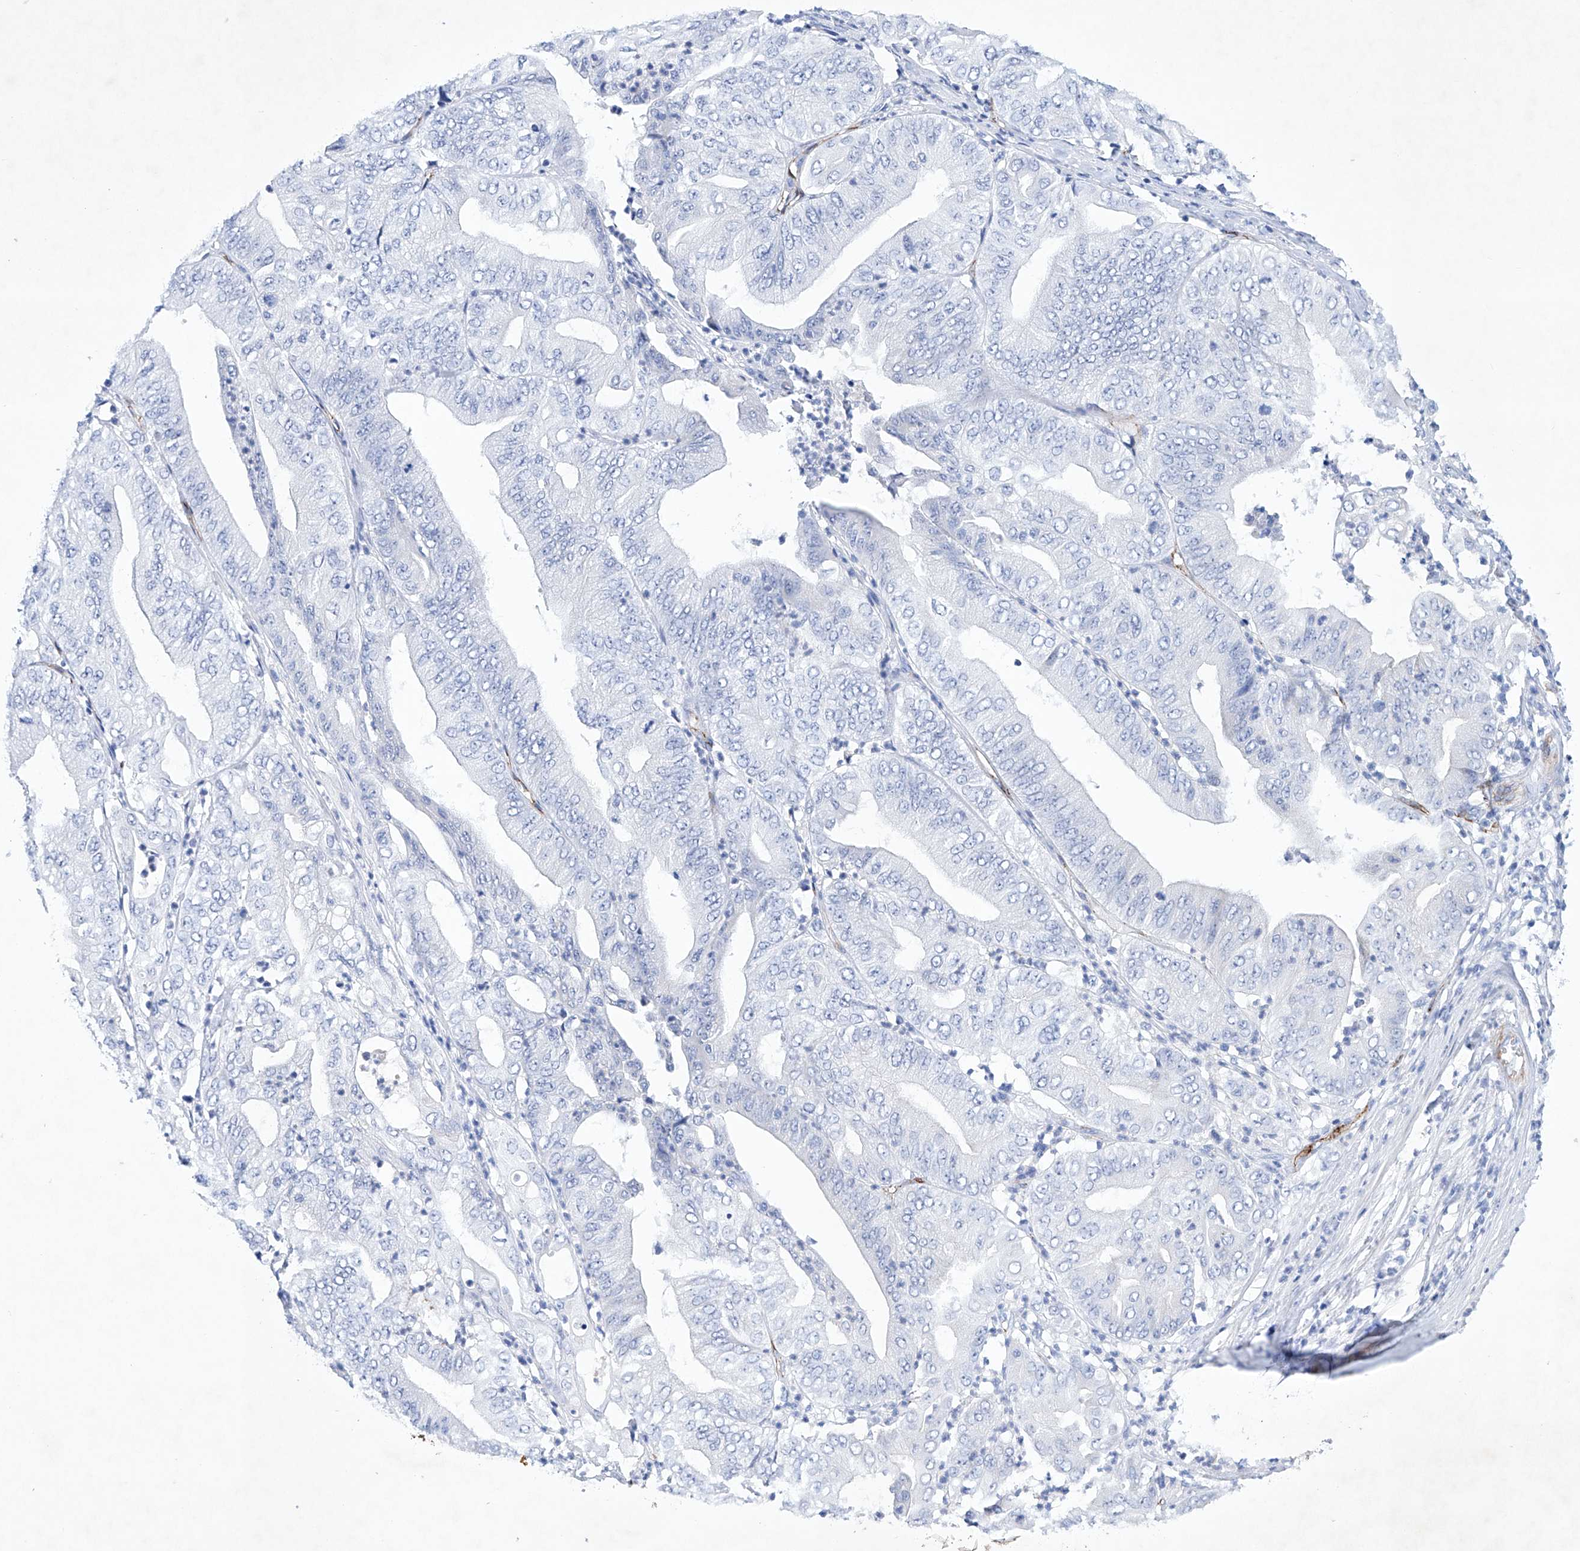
{"staining": {"intensity": "negative", "quantity": "none", "location": "none"}, "tissue": "pancreatic cancer", "cell_type": "Tumor cells", "image_type": "cancer", "snomed": [{"axis": "morphology", "description": "Adenocarcinoma, NOS"}, {"axis": "topography", "description": "Pancreas"}], "caption": "An immunohistochemistry (IHC) image of adenocarcinoma (pancreatic) is shown. There is no staining in tumor cells of adenocarcinoma (pancreatic).", "gene": "ETV7", "patient": {"sex": "female", "age": 77}}